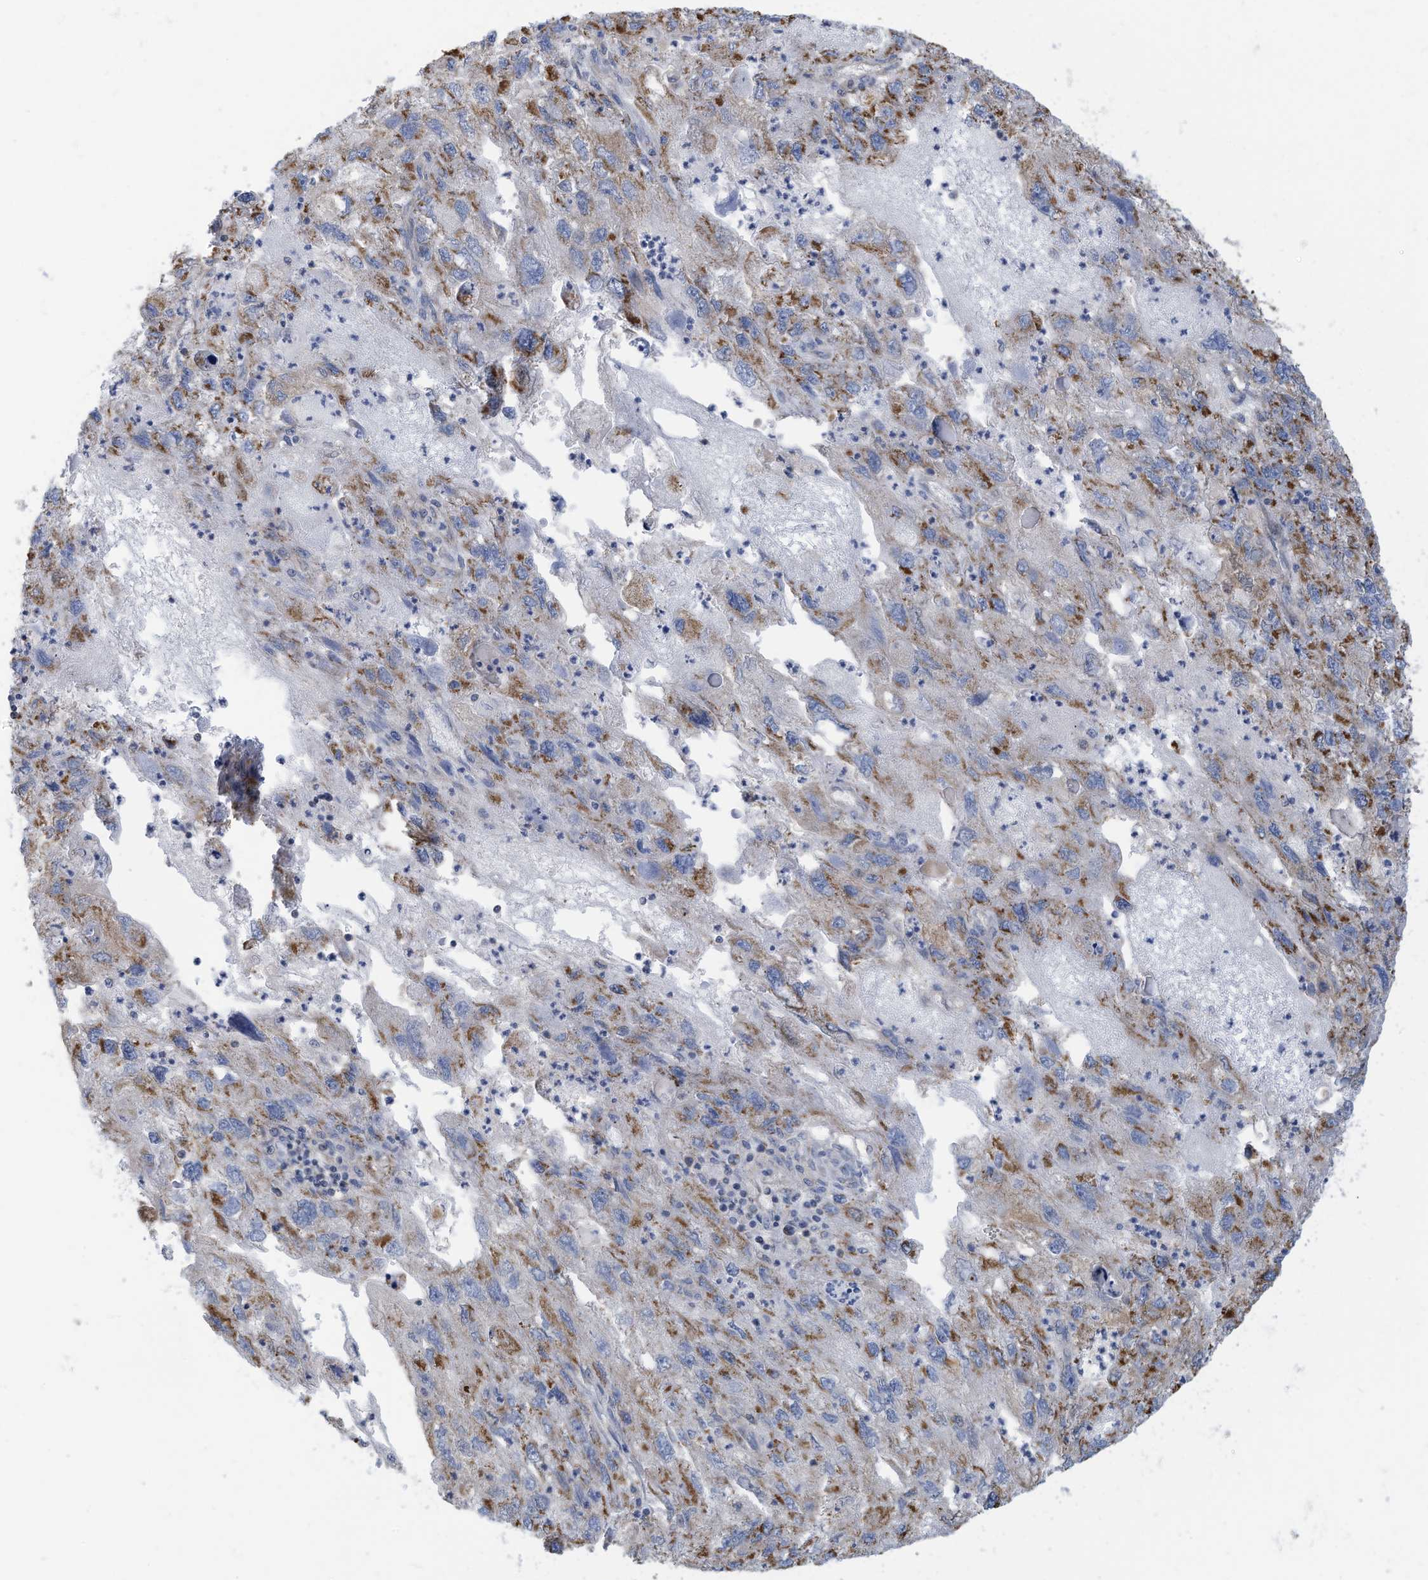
{"staining": {"intensity": "weak", "quantity": "25%-75%", "location": "cytoplasmic/membranous"}, "tissue": "endometrial cancer", "cell_type": "Tumor cells", "image_type": "cancer", "snomed": [{"axis": "morphology", "description": "Adenocarcinoma, NOS"}, {"axis": "topography", "description": "Endometrium"}], "caption": "Protein expression analysis of human endometrial adenocarcinoma reveals weak cytoplasmic/membranous staining in about 25%-75% of tumor cells.", "gene": "NLN", "patient": {"sex": "female", "age": 49}}